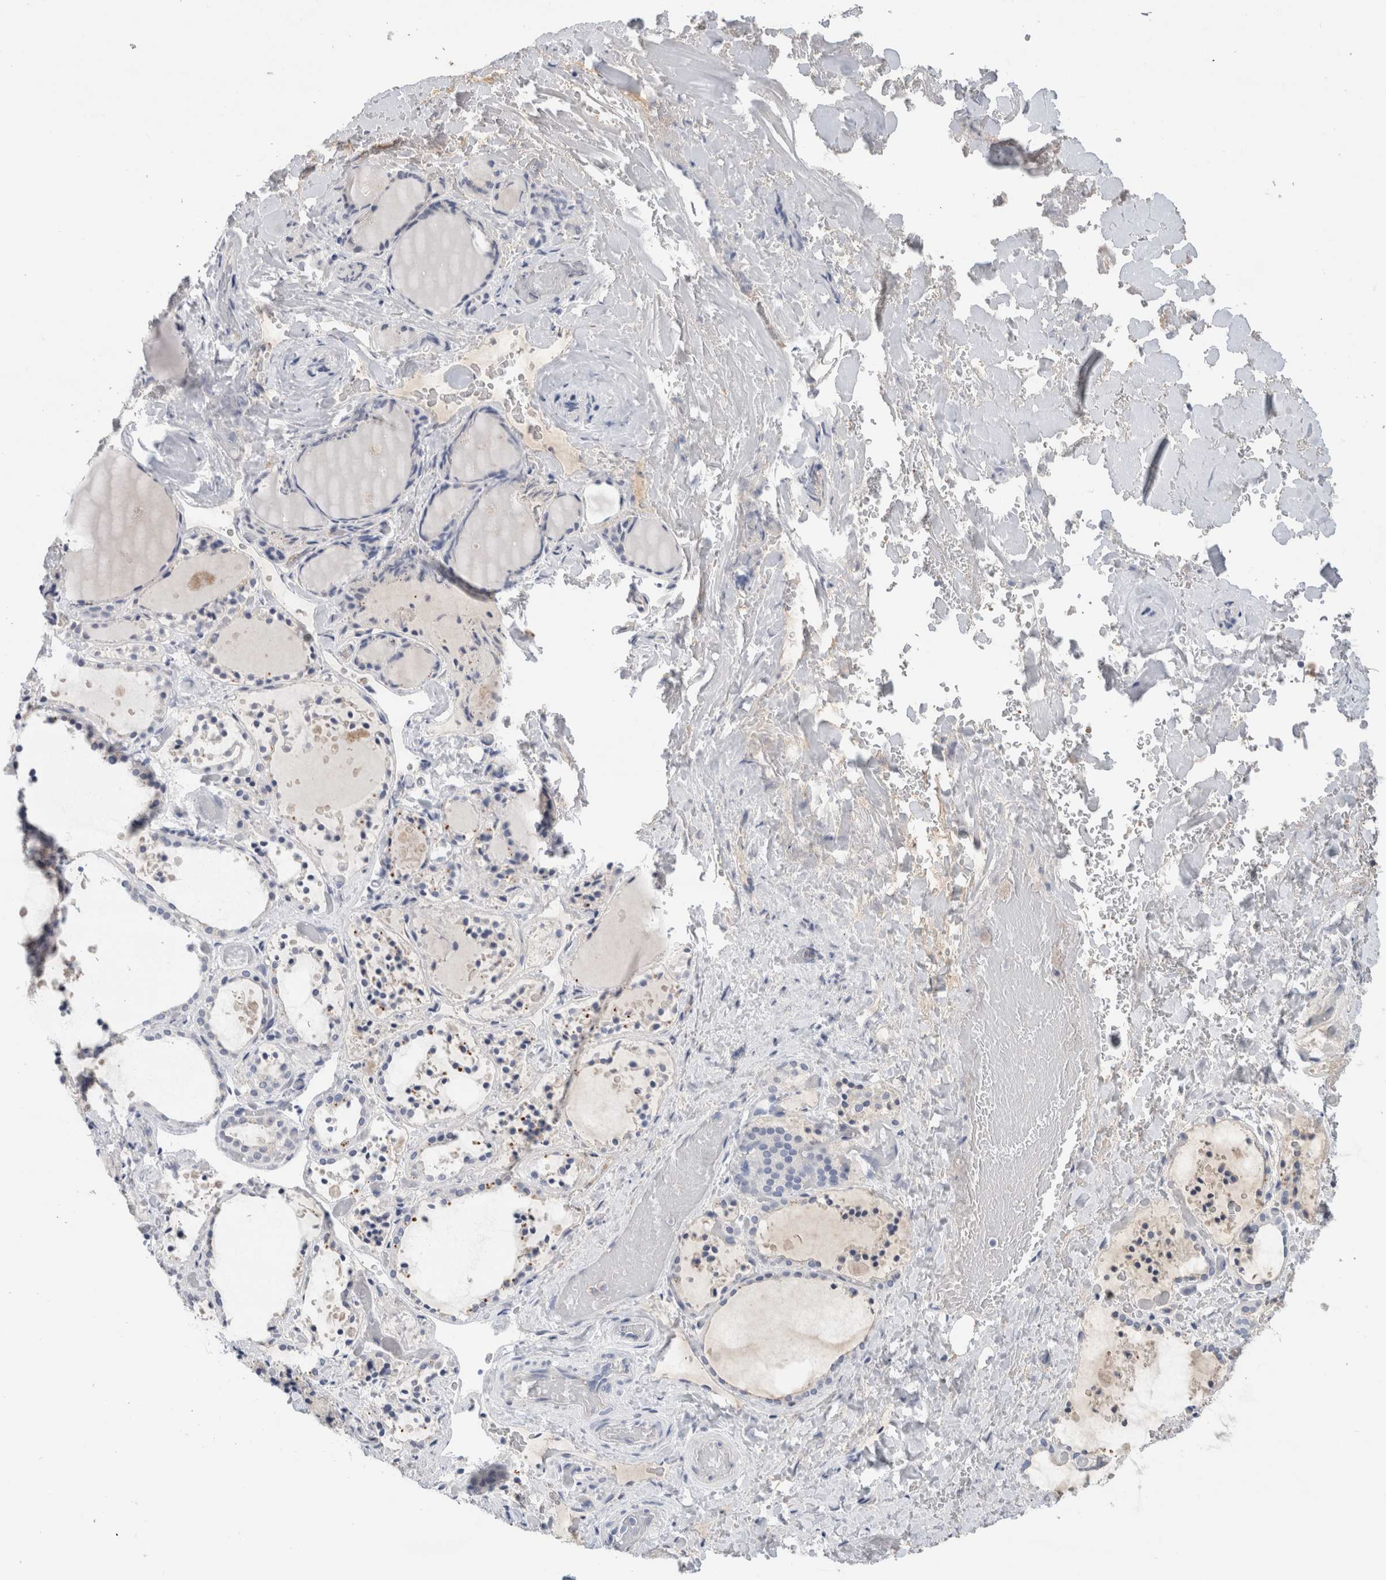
{"staining": {"intensity": "negative", "quantity": "none", "location": "none"}, "tissue": "thyroid gland", "cell_type": "Glandular cells", "image_type": "normal", "snomed": [{"axis": "morphology", "description": "Normal tissue, NOS"}, {"axis": "topography", "description": "Thyroid gland"}], "caption": "This is a histopathology image of immunohistochemistry staining of benign thyroid gland, which shows no positivity in glandular cells. (DAB (3,3'-diaminobenzidine) immunohistochemistry, high magnification).", "gene": "SCGB1A1", "patient": {"sex": "female", "age": 44}}